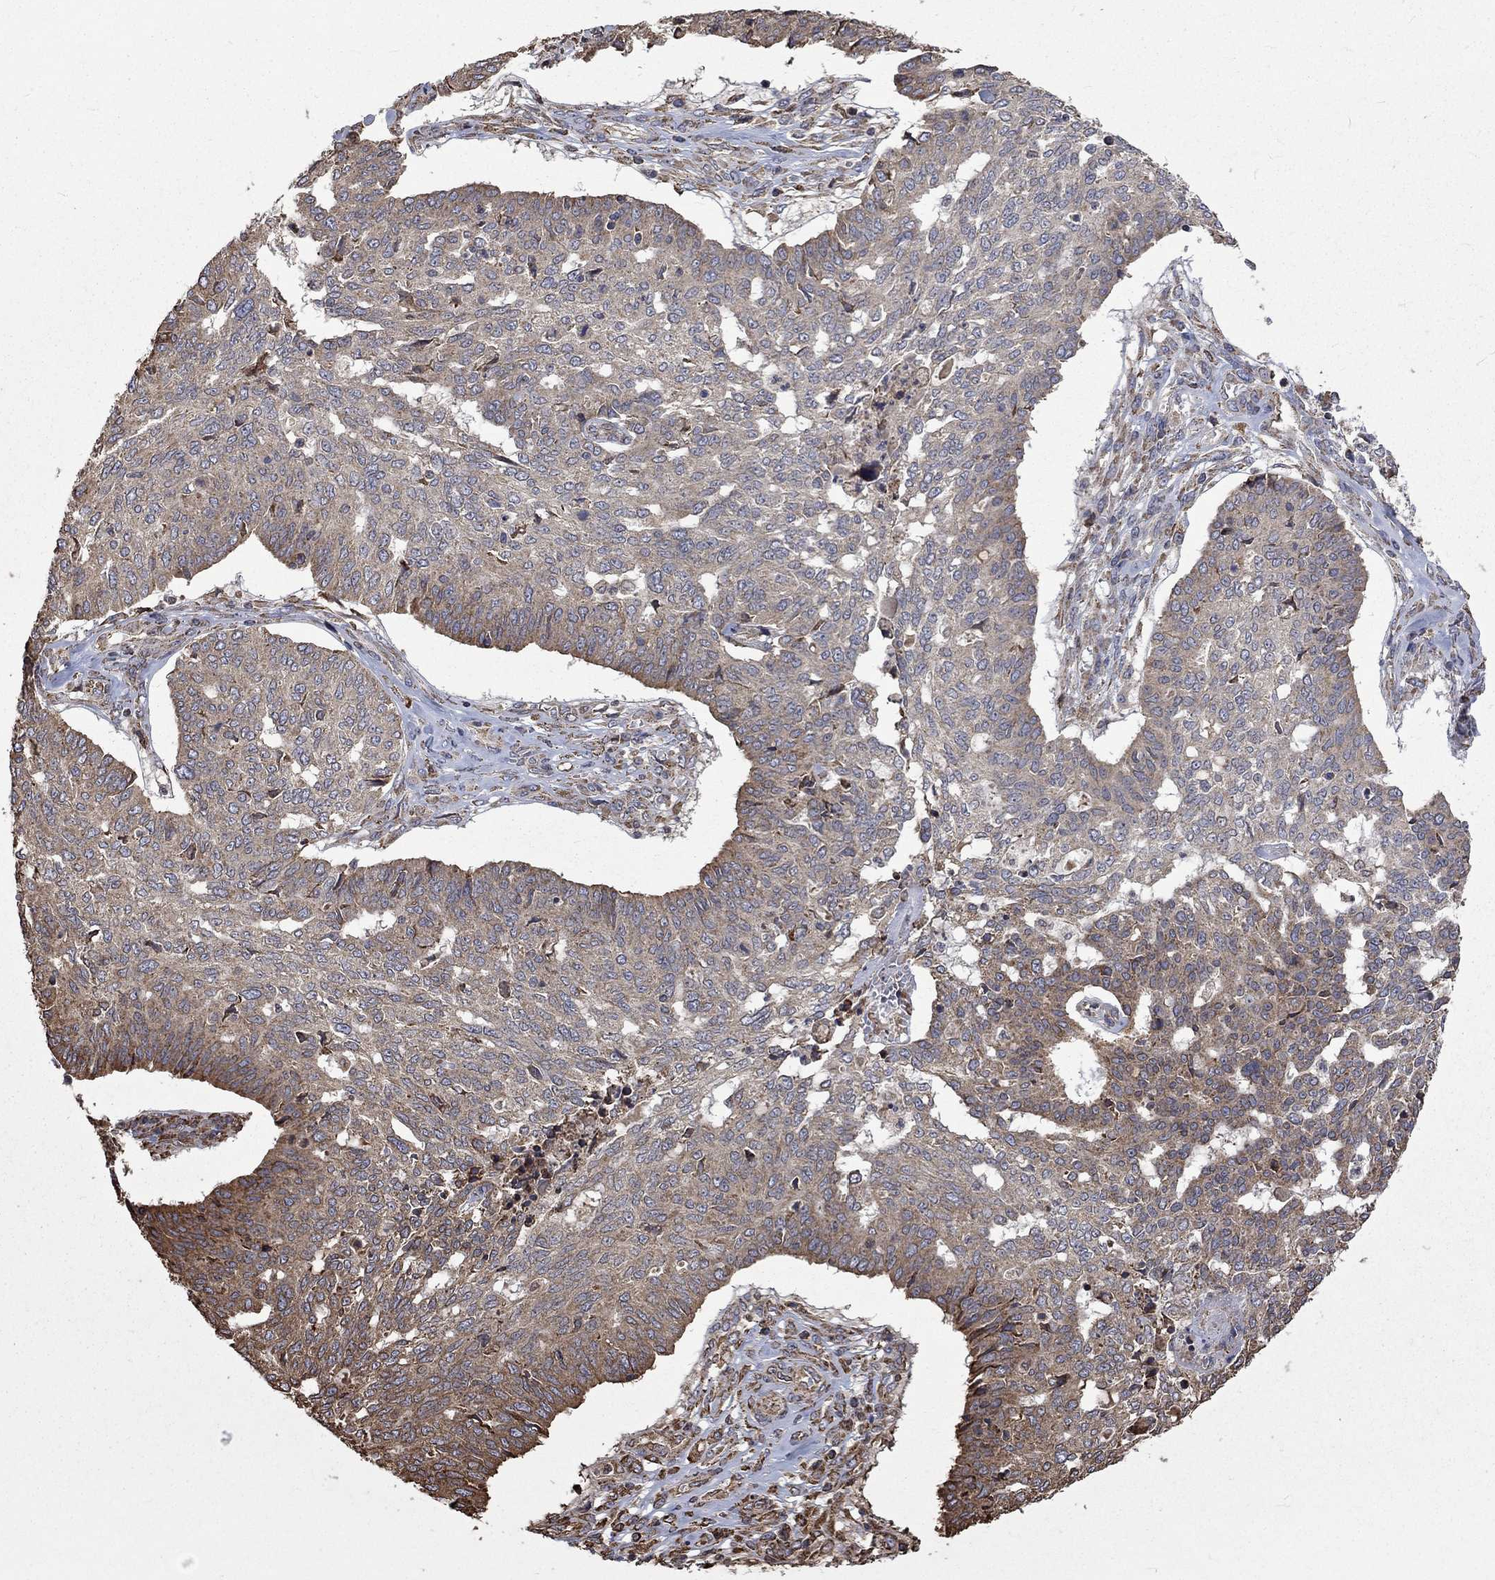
{"staining": {"intensity": "weak", "quantity": "25%-75%", "location": "cytoplasmic/membranous"}, "tissue": "ovarian cancer", "cell_type": "Tumor cells", "image_type": "cancer", "snomed": [{"axis": "morphology", "description": "Cystadenocarcinoma, serous, NOS"}, {"axis": "topography", "description": "Ovary"}], "caption": "Immunohistochemistry micrograph of human serous cystadenocarcinoma (ovarian) stained for a protein (brown), which exhibits low levels of weak cytoplasmic/membranous expression in about 25%-75% of tumor cells.", "gene": "ESRRA", "patient": {"sex": "female", "age": 67}}